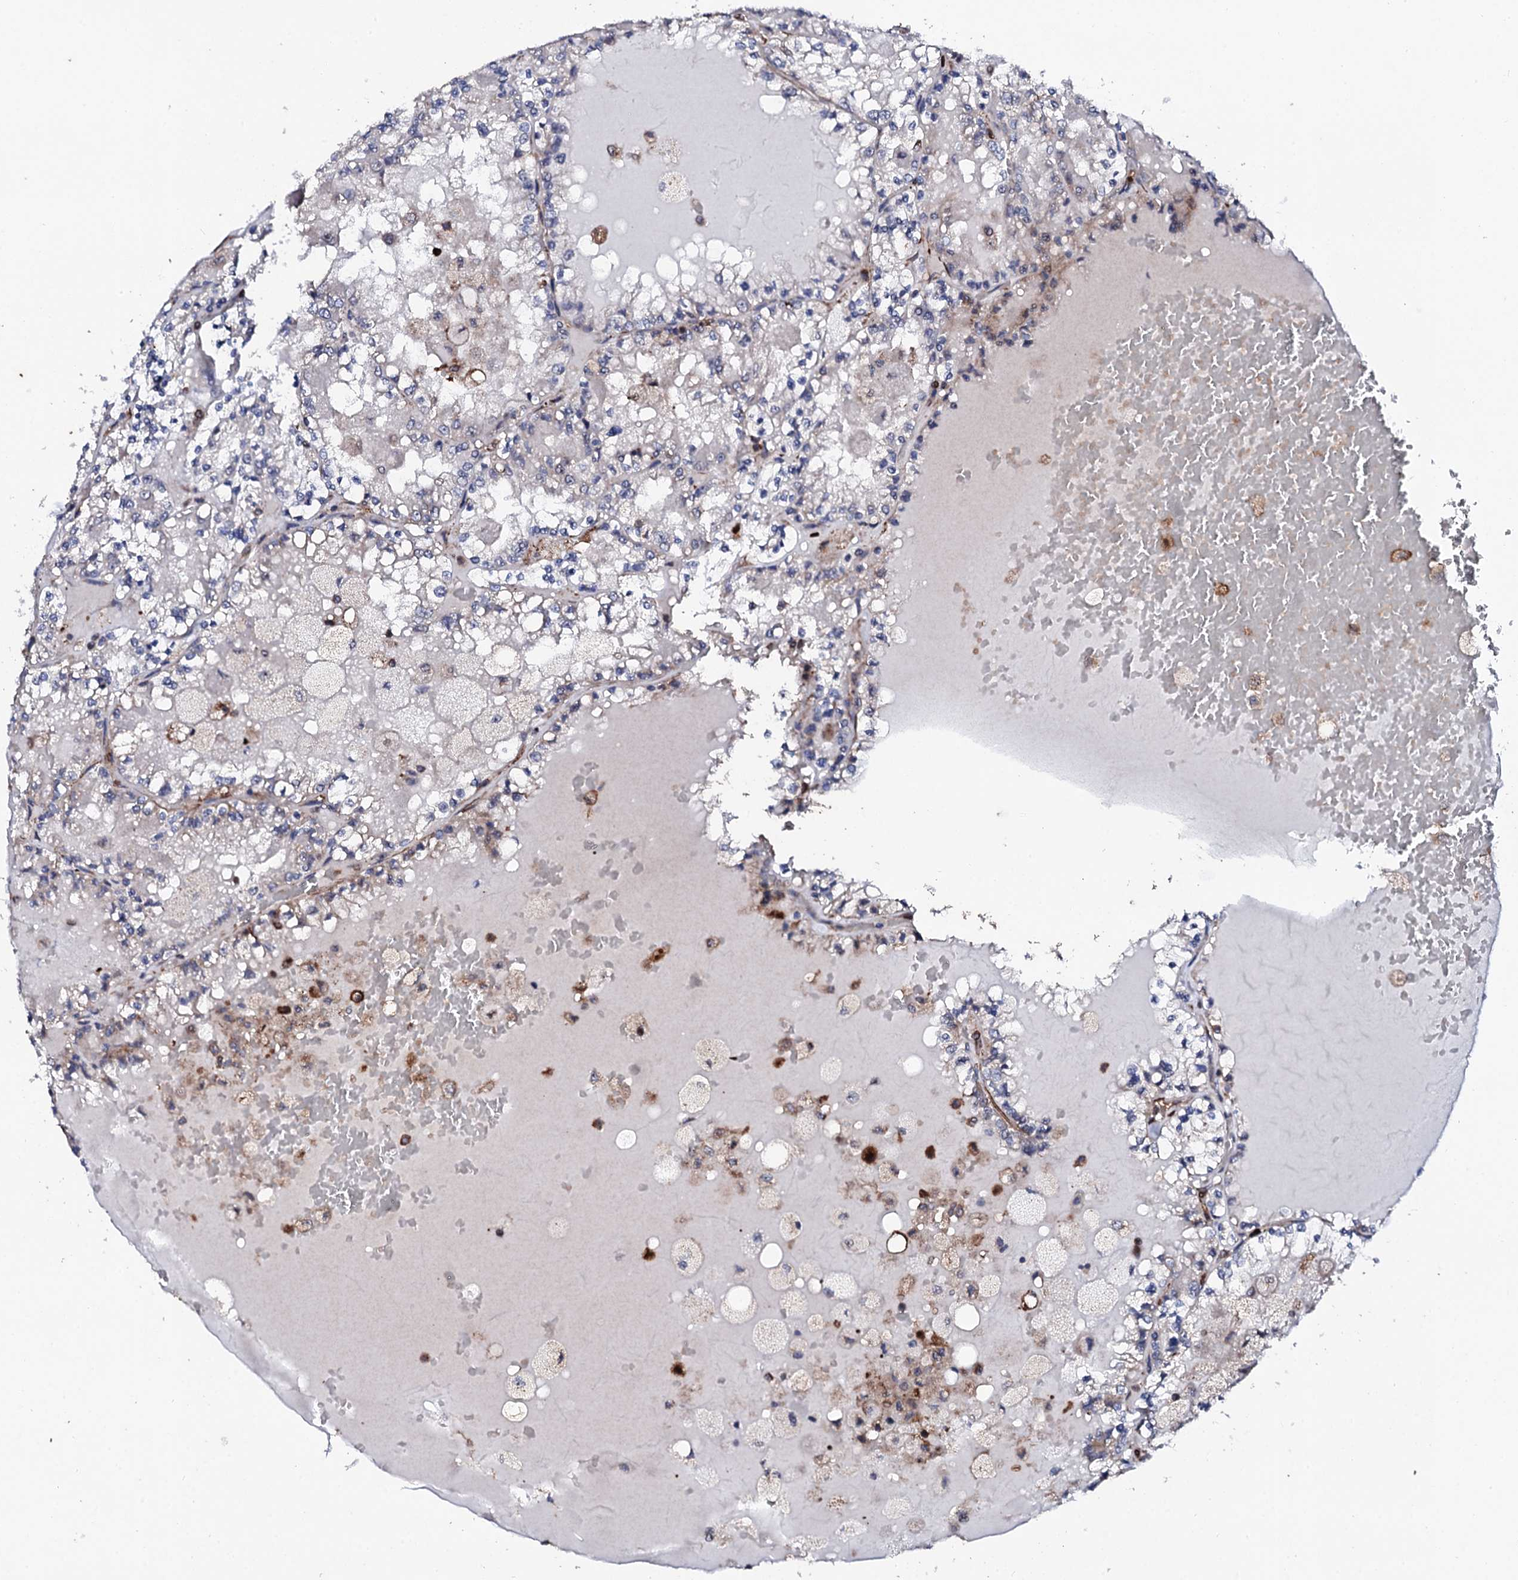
{"staining": {"intensity": "moderate", "quantity": "<25%", "location": "cytoplasmic/membranous"}, "tissue": "renal cancer", "cell_type": "Tumor cells", "image_type": "cancer", "snomed": [{"axis": "morphology", "description": "Adenocarcinoma, NOS"}, {"axis": "topography", "description": "Kidney"}], "caption": "A low amount of moderate cytoplasmic/membranous expression is seen in approximately <25% of tumor cells in adenocarcinoma (renal) tissue. Immunohistochemistry (ihc) stains the protein of interest in brown and the nuclei are stained blue.", "gene": "GTPBP4", "patient": {"sex": "female", "age": 56}}